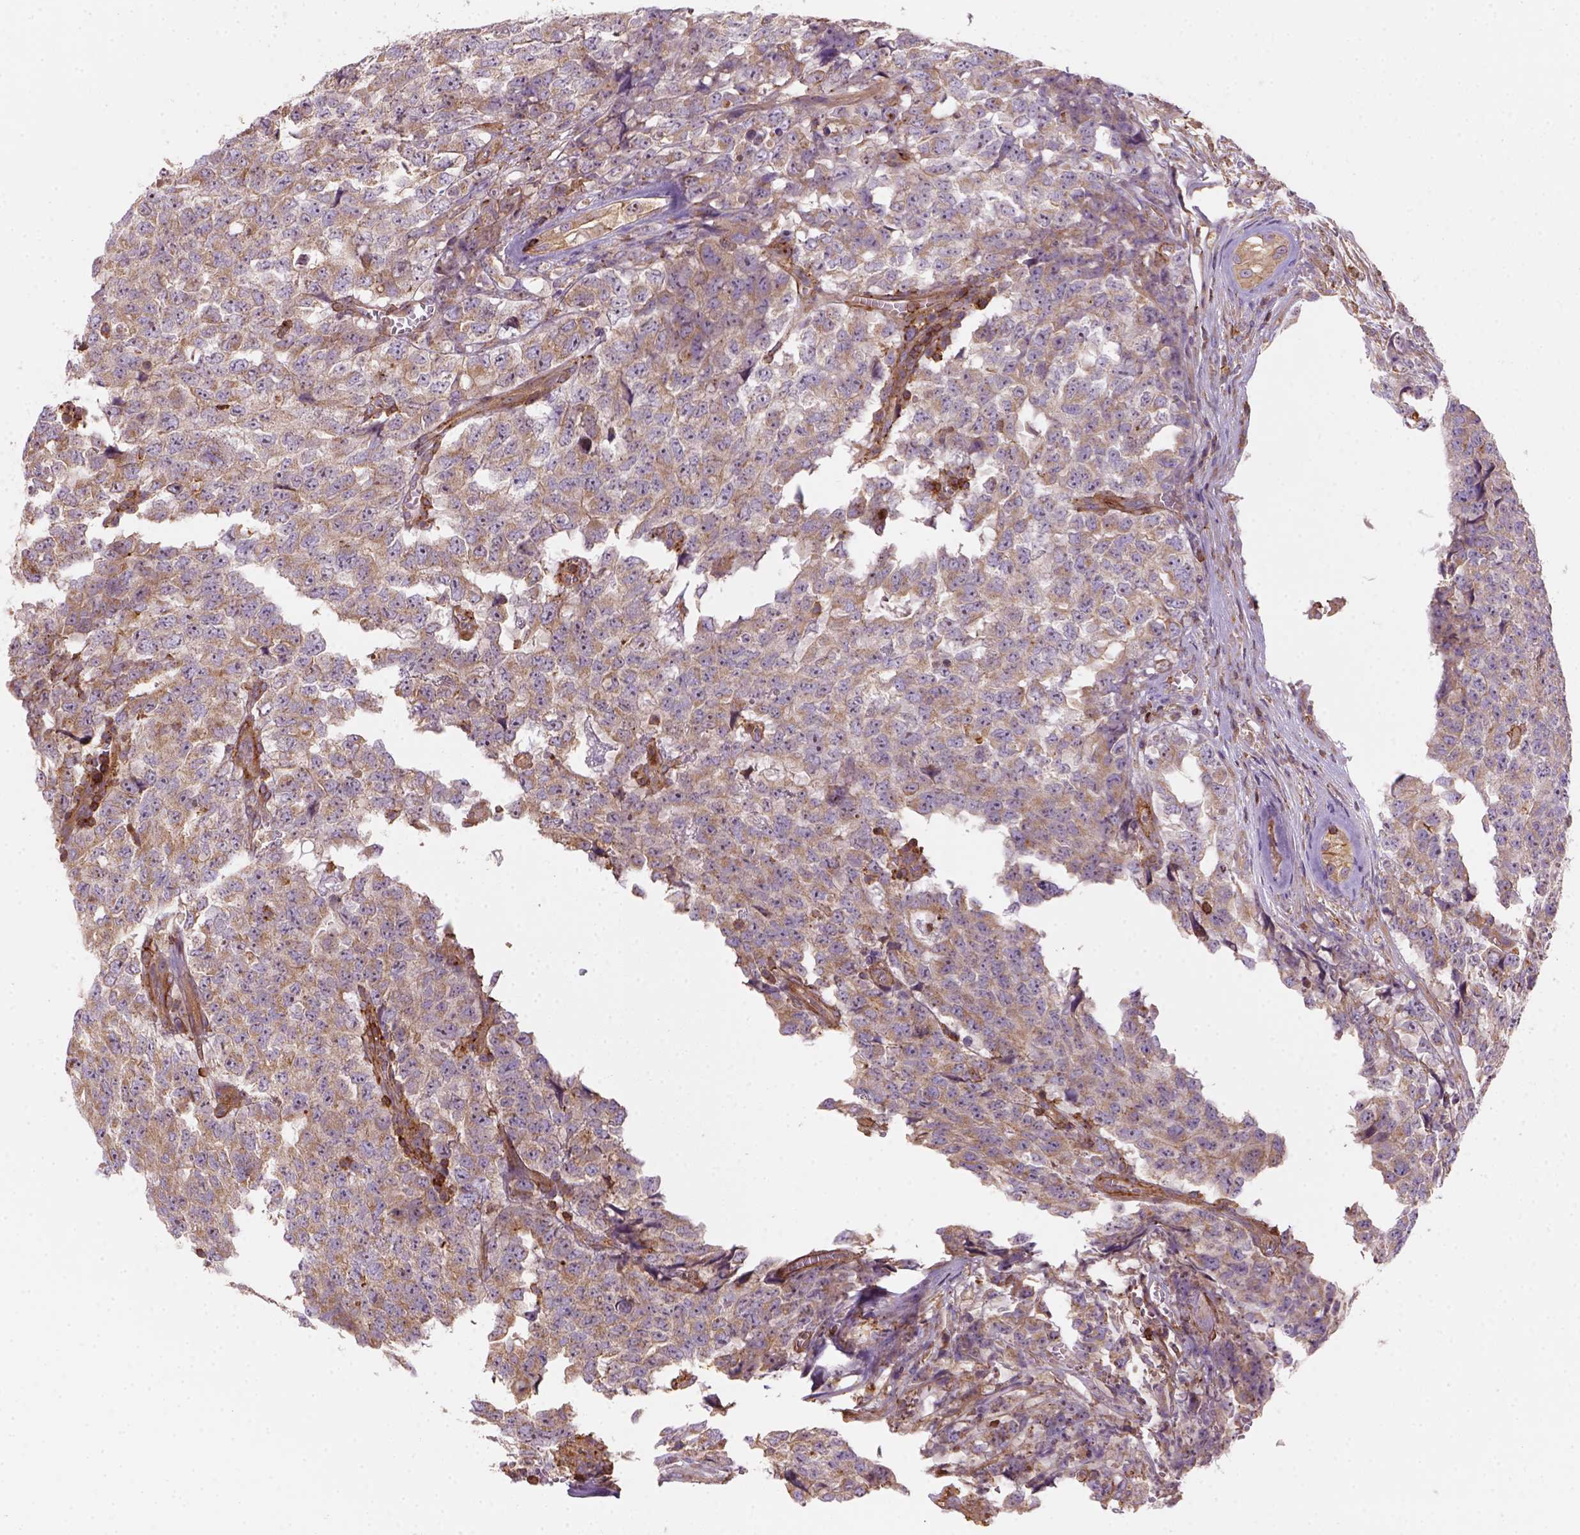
{"staining": {"intensity": "weak", "quantity": ">75%", "location": "cytoplasmic/membranous"}, "tissue": "testis cancer", "cell_type": "Tumor cells", "image_type": "cancer", "snomed": [{"axis": "morphology", "description": "Carcinoma, Embryonal, NOS"}, {"axis": "topography", "description": "Testis"}], "caption": "About >75% of tumor cells in human testis cancer (embryonal carcinoma) exhibit weak cytoplasmic/membranous protein positivity as visualized by brown immunohistochemical staining.", "gene": "GPRC5D", "patient": {"sex": "male", "age": 23}}